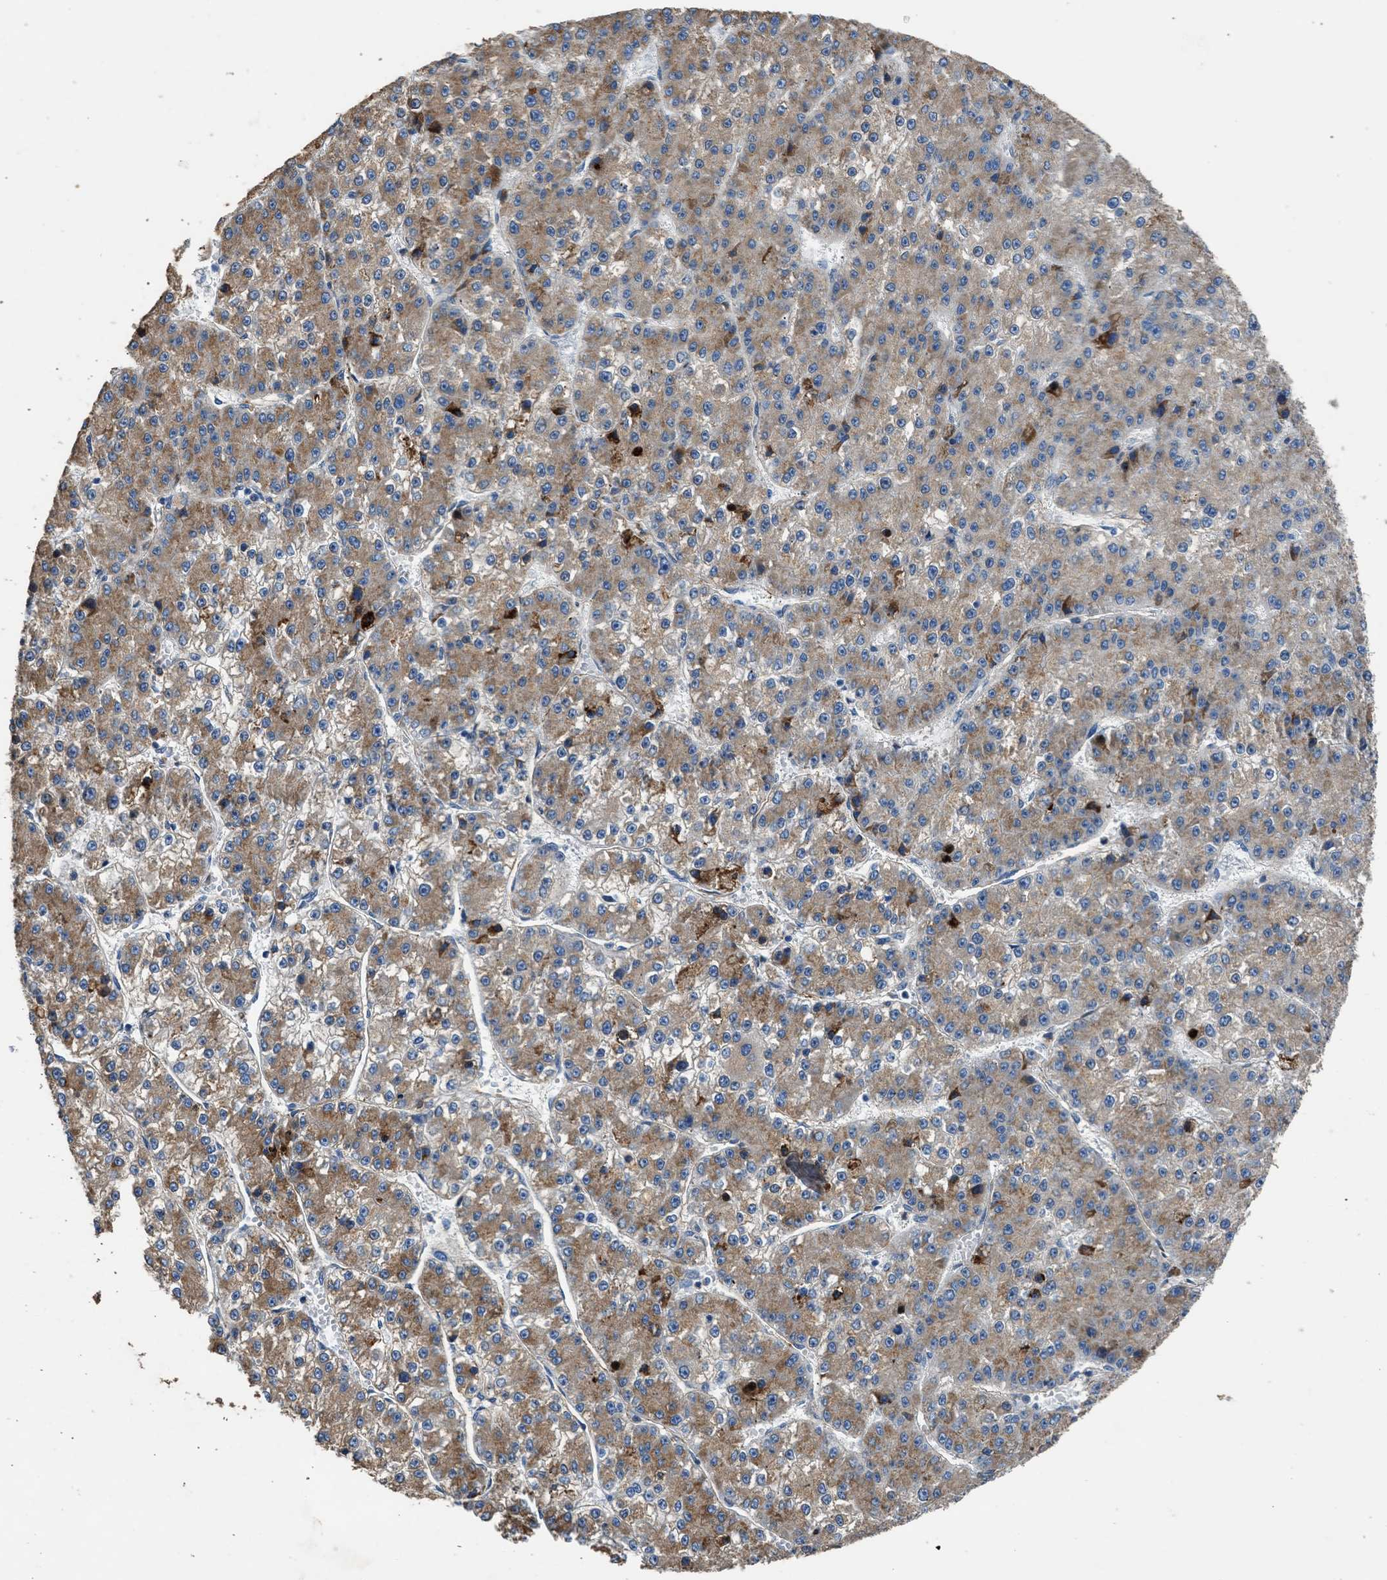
{"staining": {"intensity": "weak", "quantity": ">75%", "location": "cytoplasmic/membranous"}, "tissue": "liver cancer", "cell_type": "Tumor cells", "image_type": "cancer", "snomed": [{"axis": "morphology", "description": "Carcinoma, Hepatocellular, NOS"}, {"axis": "topography", "description": "Liver"}], "caption": "Protein analysis of liver hepatocellular carcinoma tissue shows weak cytoplasmic/membranous staining in approximately >75% of tumor cells. The staining is performed using DAB (3,3'-diaminobenzidine) brown chromogen to label protein expression. The nuclei are counter-stained blue using hematoxylin.", "gene": "ULK4", "patient": {"sex": "female", "age": 73}}